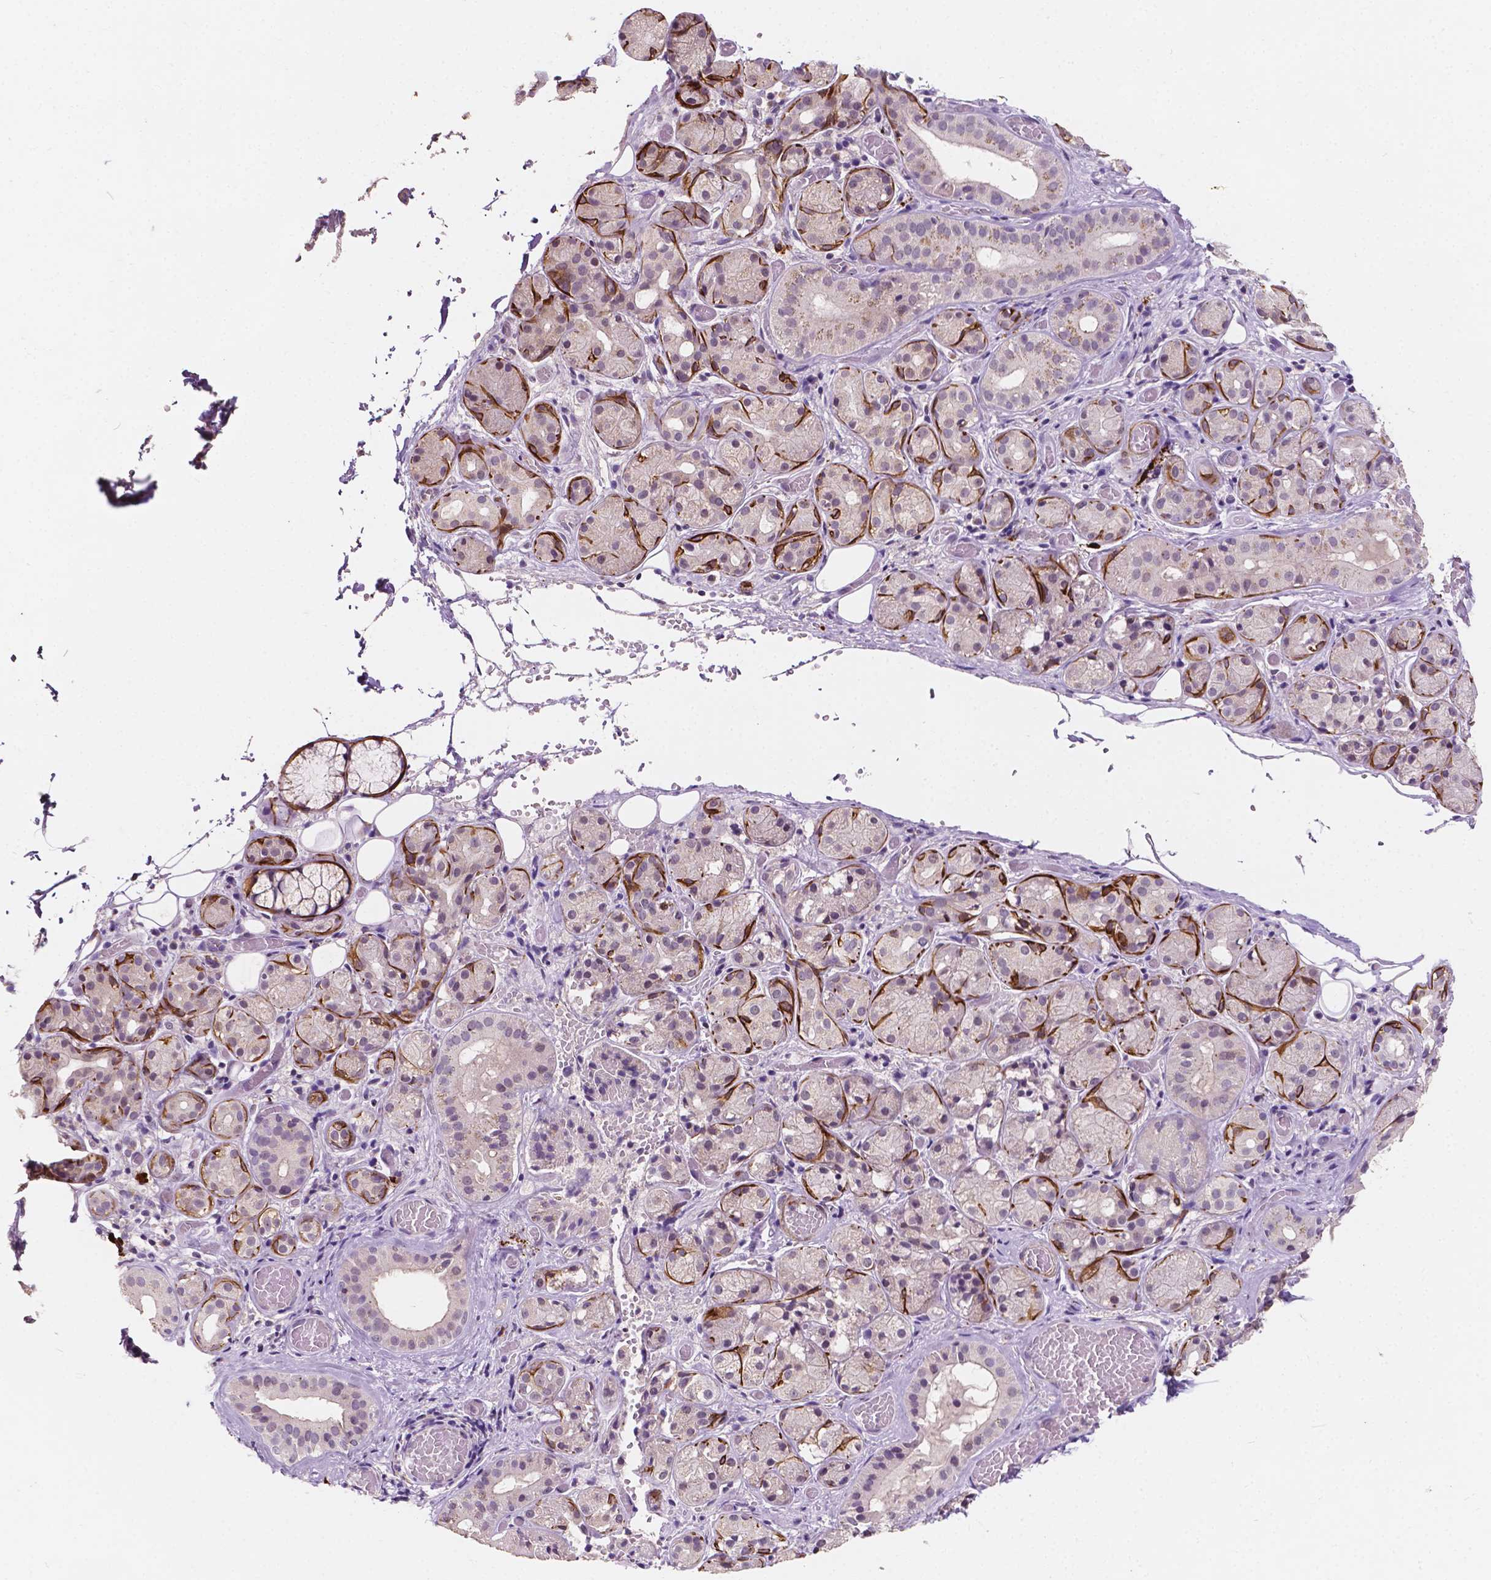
{"staining": {"intensity": "negative", "quantity": "none", "location": "none"}, "tissue": "salivary gland", "cell_type": "Glandular cells", "image_type": "normal", "snomed": [{"axis": "morphology", "description": "Normal tissue, NOS"}, {"axis": "topography", "description": "Salivary gland"}, {"axis": "topography", "description": "Peripheral nerve tissue"}], "caption": "IHC histopathology image of unremarkable salivary gland stained for a protein (brown), which shows no staining in glandular cells. (DAB (3,3'-diaminobenzidine) IHC visualized using brightfield microscopy, high magnification).", "gene": "SIRT2", "patient": {"sex": "male", "age": 71}}